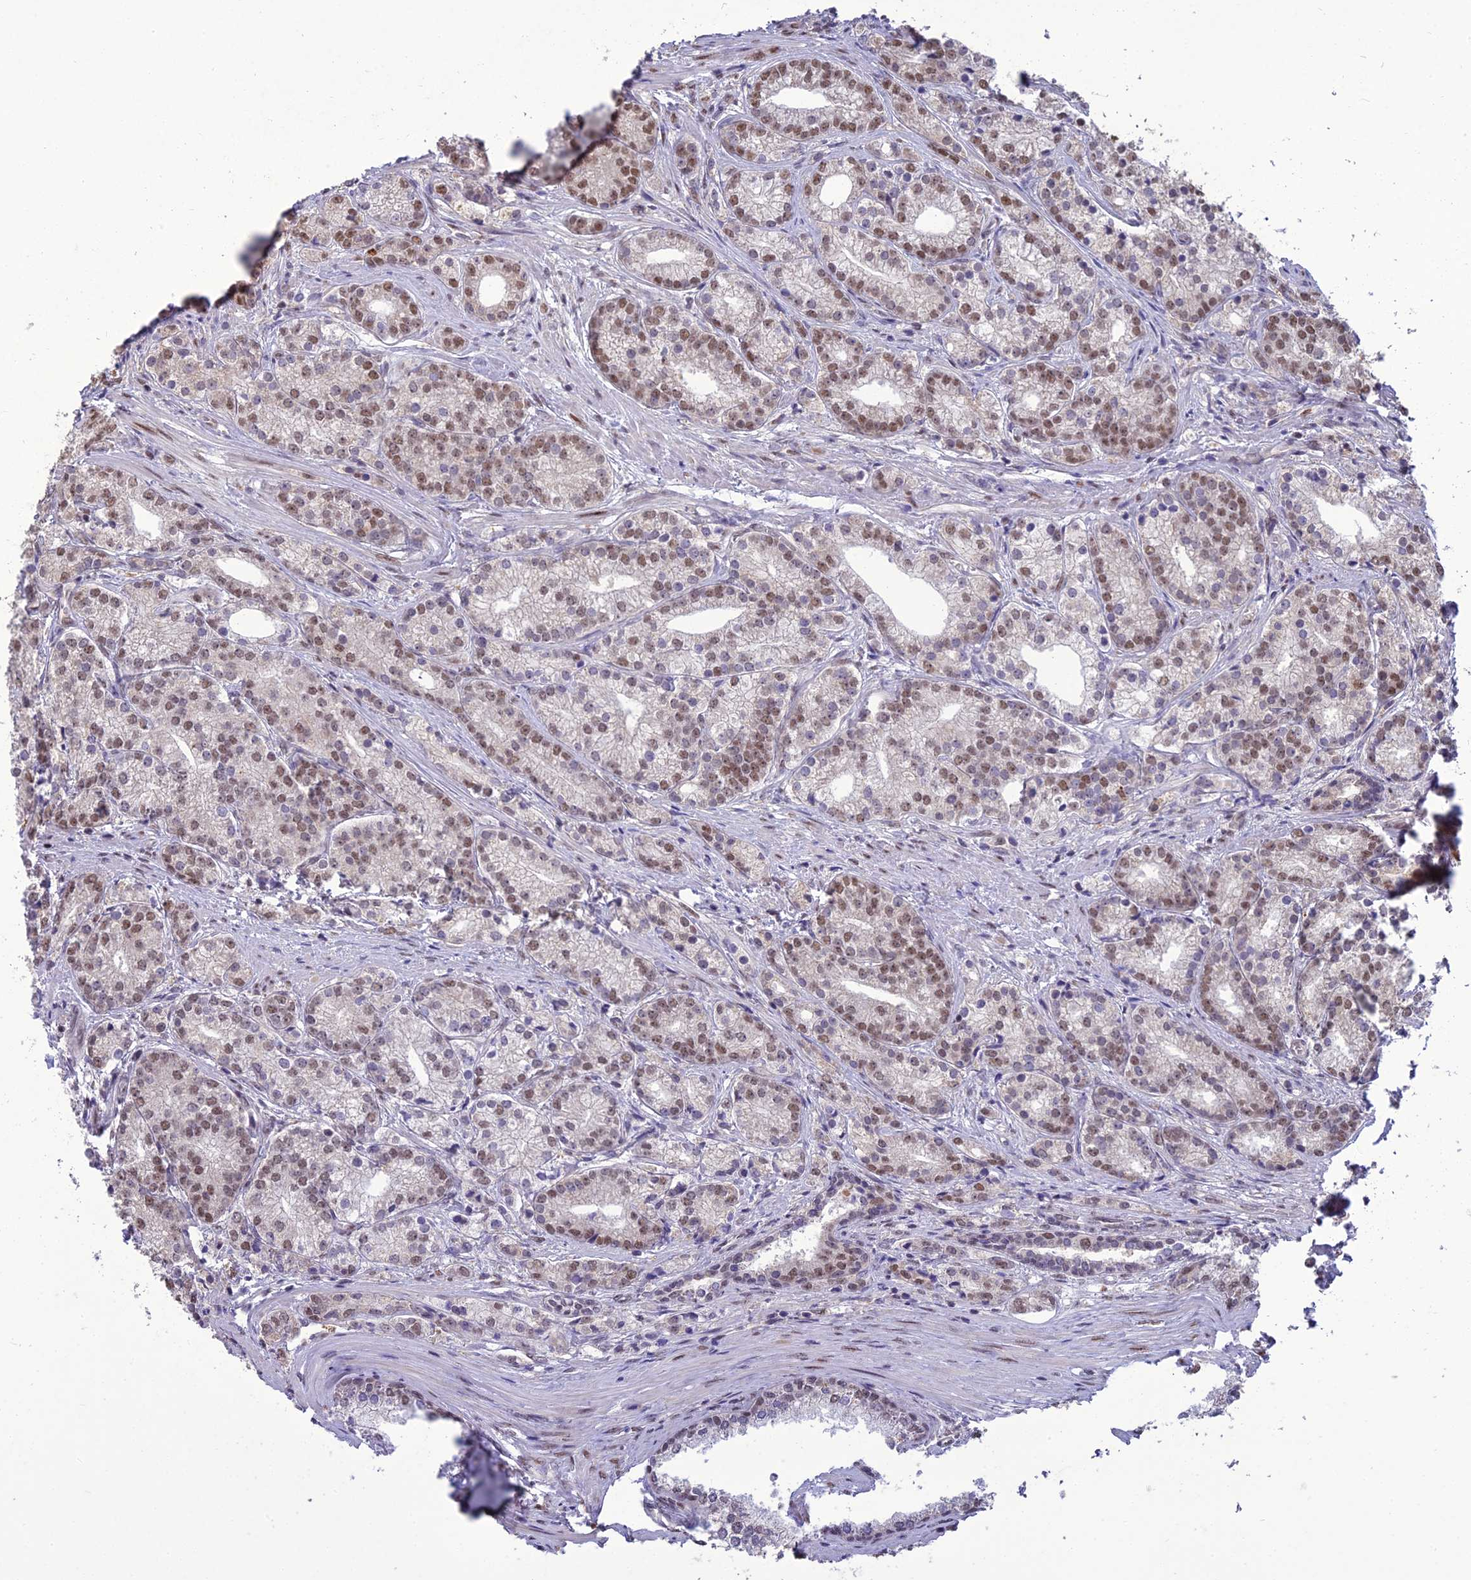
{"staining": {"intensity": "moderate", "quantity": "25%-75%", "location": "nuclear"}, "tissue": "prostate cancer", "cell_type": "Tumor cells", "image_type": "cancer", "snomed": [{"axis": "morphology", "description": "Adenocarcinoma, Low grade"}, {"axis": "topography", "description": "Prostate"}], "caption": "The image shows immunohistochemical staining of prostate cancer (low-grade adenocarcinoma). There is moderate nuclear staining is seen in approximately 25%-75% of tumor cells.", "gene": "RANBP3", "patient": {"sex": "male", "age": 71}}